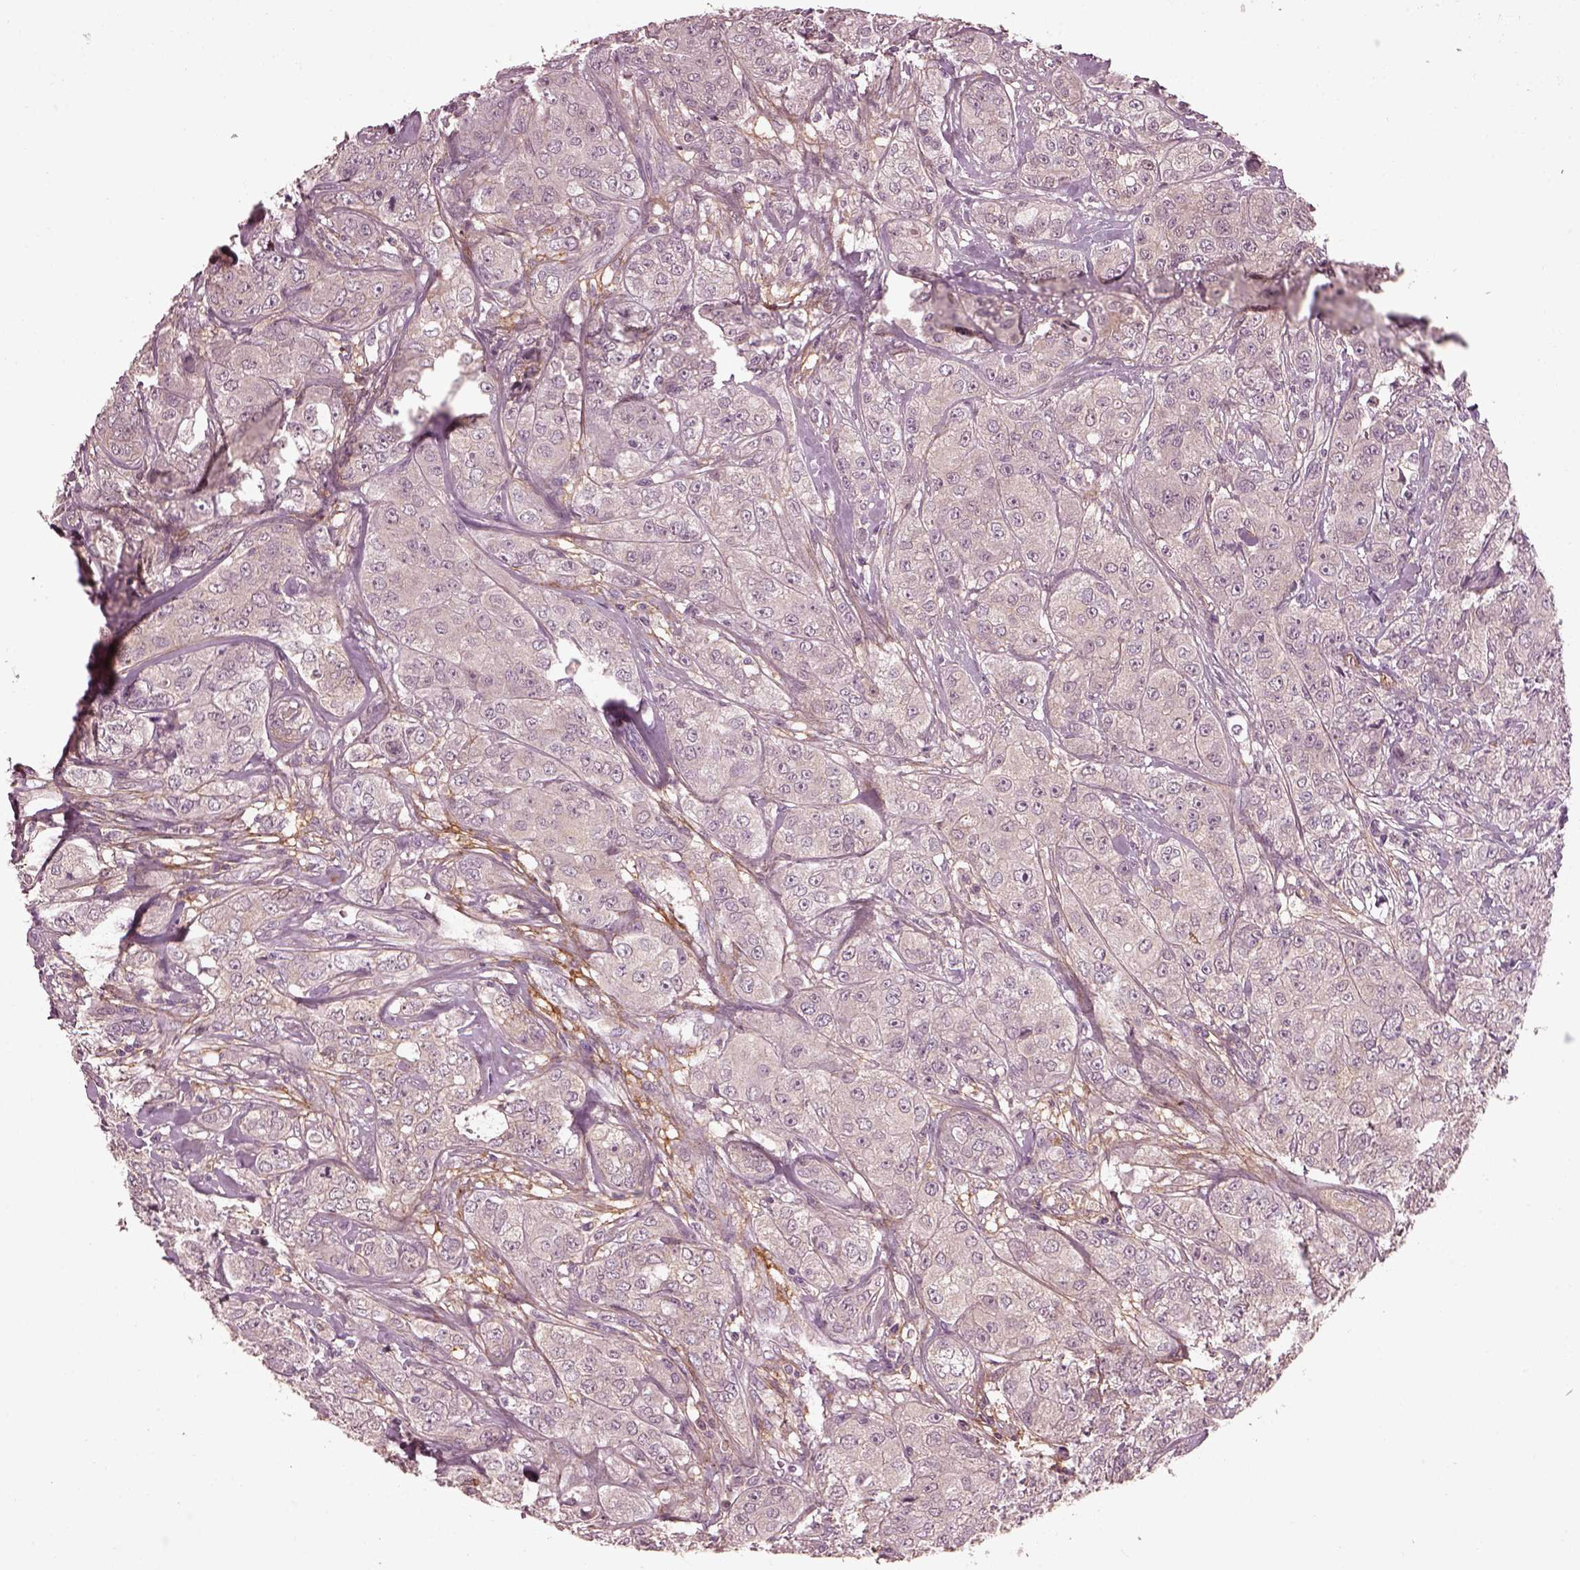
{"staining": {"intensity": "negative", "quantity": "none", "location": "none"}, "tissue": "breast cancer", "cell_type": "Tumor cells", "image_type": "cancer", "snomed": [{"axis": "morphology", "description": "Duct carcinoma"}, {"axis": "topography", "description": "Breast"}], "caption": "IHC of human breast infiltrating ductal carcinoma displays no staining in tumor cells.", "gene": "EFEMP1", "patient": {"sex": "female", "age": 43}}